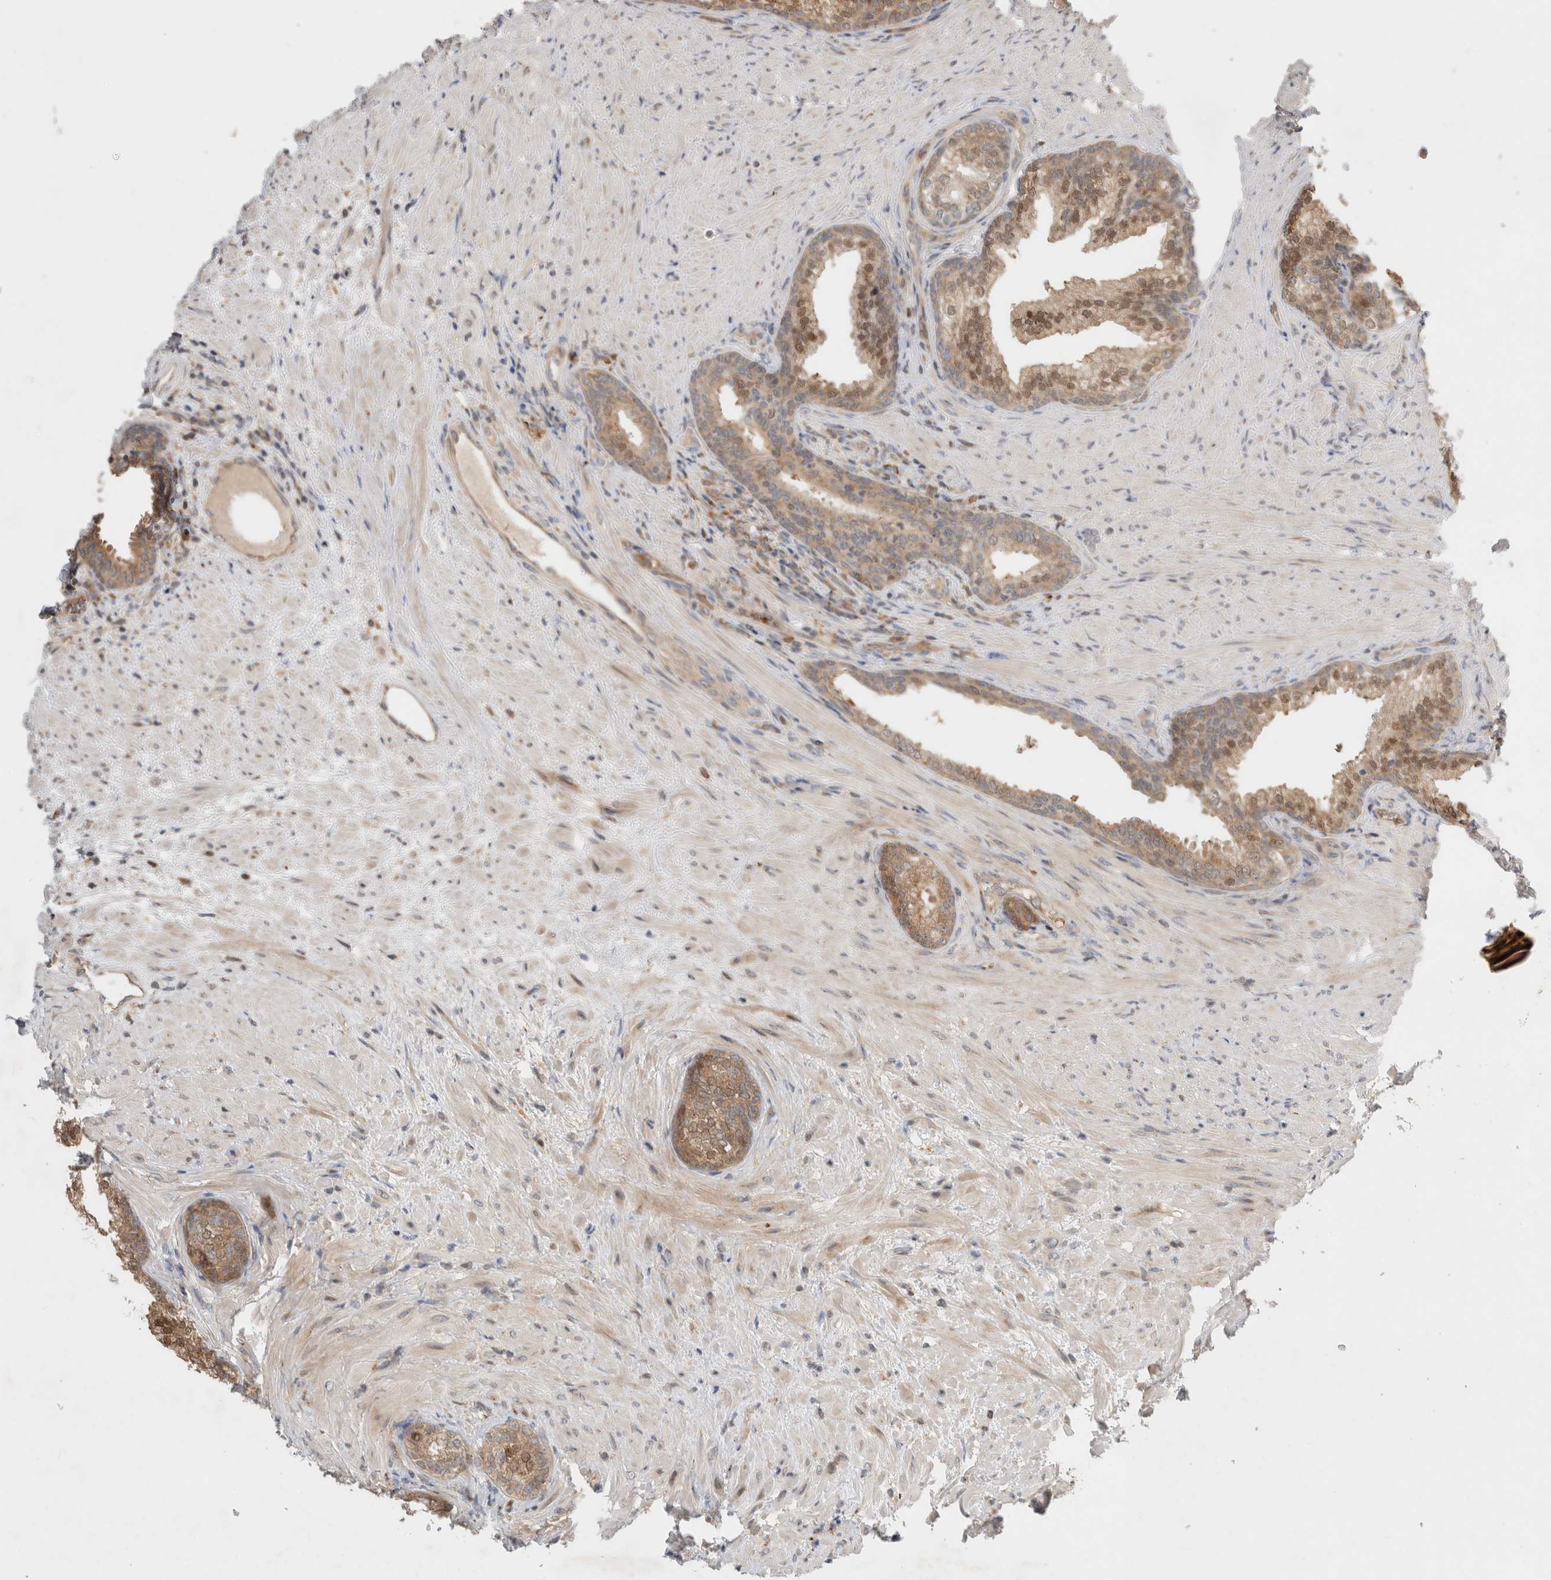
{"staining": {"intensity": "moderate", "quantity": ">75%", "location": "cytoplasmic/membranous,nuclear"}, "tissue": "prostate", "cell_type": "Glandular cells", "image_type": "normal", "snomed": [{"axis": "morphology", "description": "Normal tissue, NOS"}, {"axis": "topography", "description": "Prostate"}], "caption": "Moderate cytoplasmic/membranous,nuclear protein expression is identified in about >75% of glandular cells in prostate.", "gene": "OTUD6B", "patient": {"sex": "male", "age": 76}}